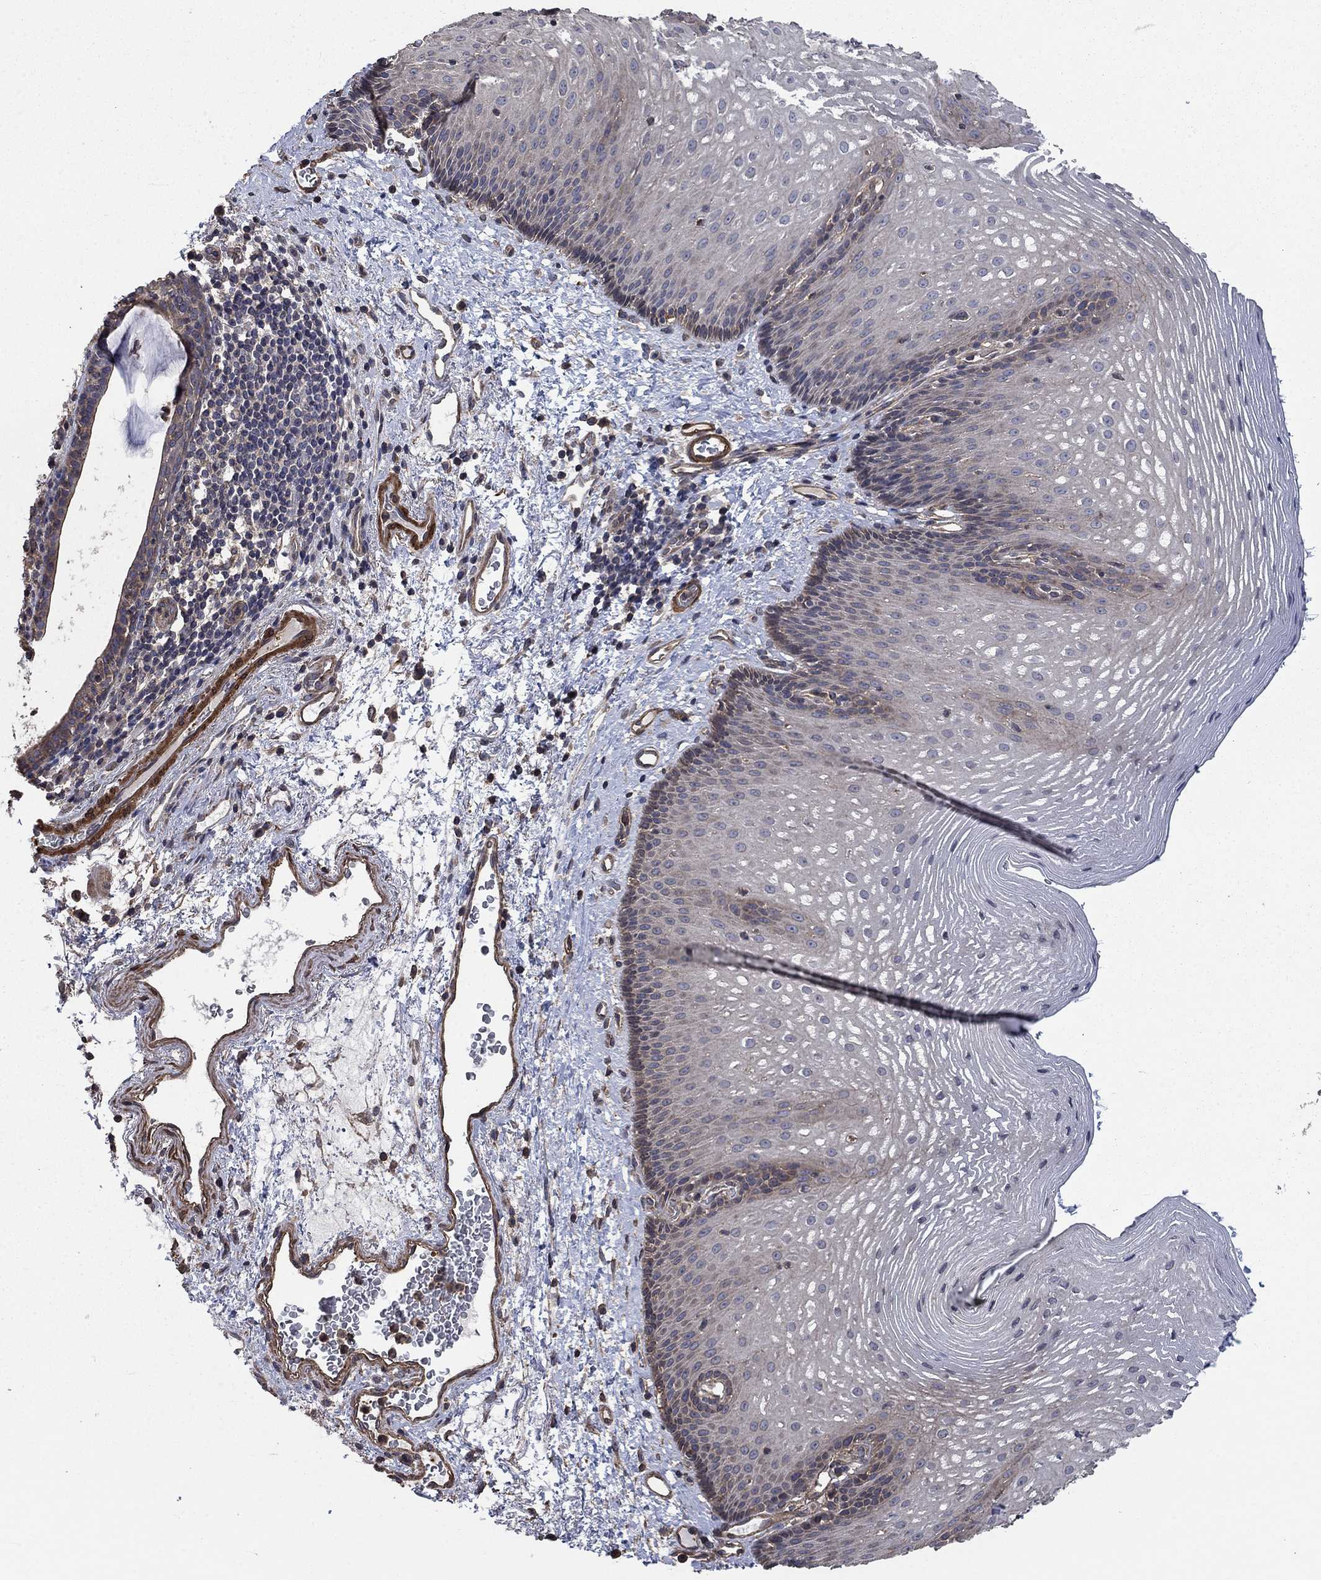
{"staining": {"intensity": "negative", "quantity": "none", "location": "none"}, "tissue": "esophagus", "cell_type": "Squamous epithelial cells", "image_type": "normal", "snomed": [{"axis": "morphology", "description": "Normal tissue, NOS"}, {"axis": "topography", "description": "Esophagus"}], "caption": "DAB (3,3'-diaminobenzidine) immunohistochemical staining of normal human esophagus shows no significant expression in squamous epithelial cells.", "gene": "PDE3A", "patient": {"sex": "male", "age": 76}}